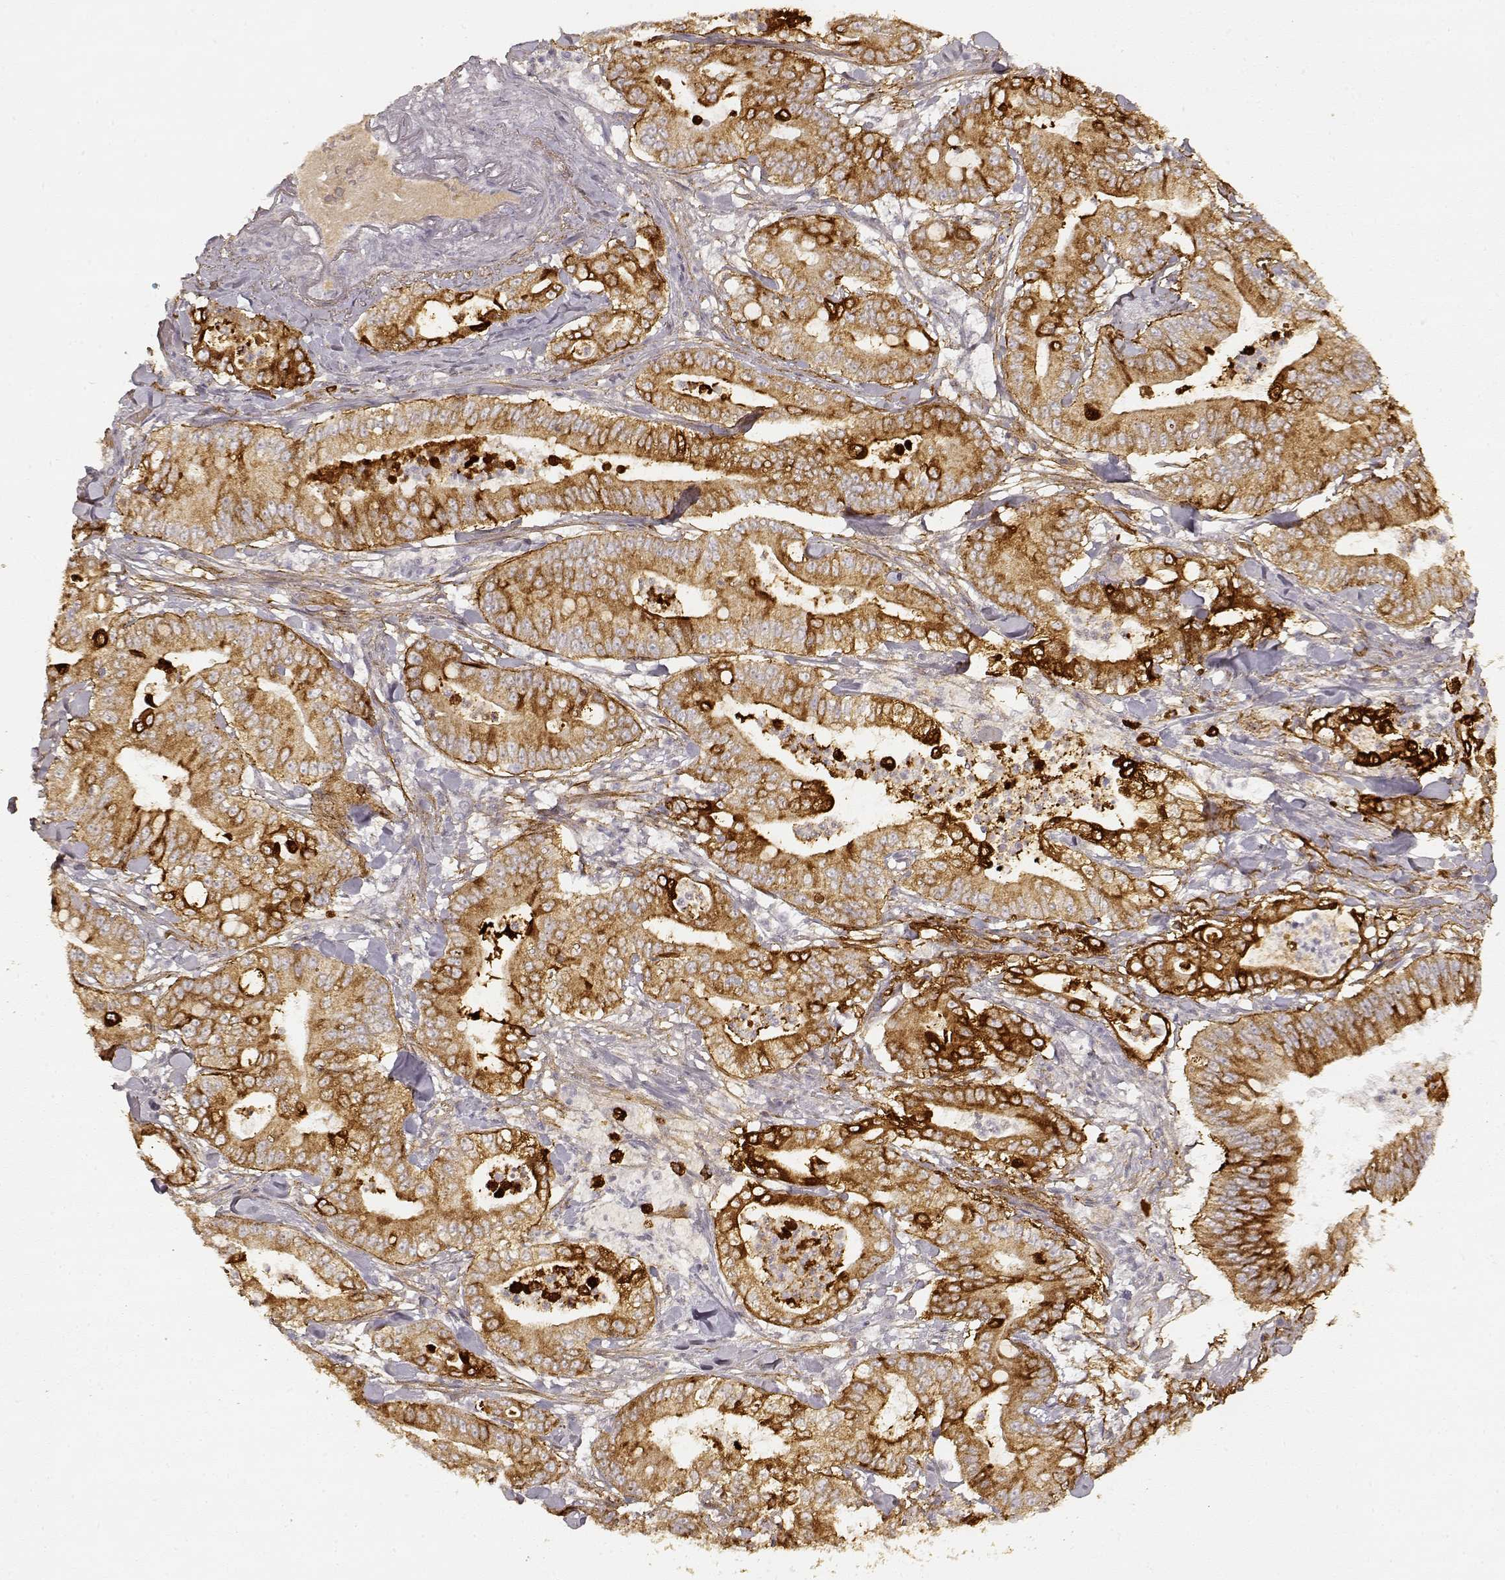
{"staining": {"intensity": "moderate", "quantity": ">75%", "location": "cytoplasmic/membranous"}, "tissue": "pancreatic cancer", "cell_type": "Tumor cells", "image_type": "cancer", "snomed": [{"axis": "morphology", "description": "Adenocarcinoma, NOS"}, {"axis": "topography", "description": "Pancreas"}], "caption": "Brown immunohistochemical staining in adenocarcinoma (pancreatic) shows moderate cytoplasmic/membranous positivity in approximately >75% of tumor cells.", "gene": "LAMC2", "patient": {"sex": "male", "age": 71}}